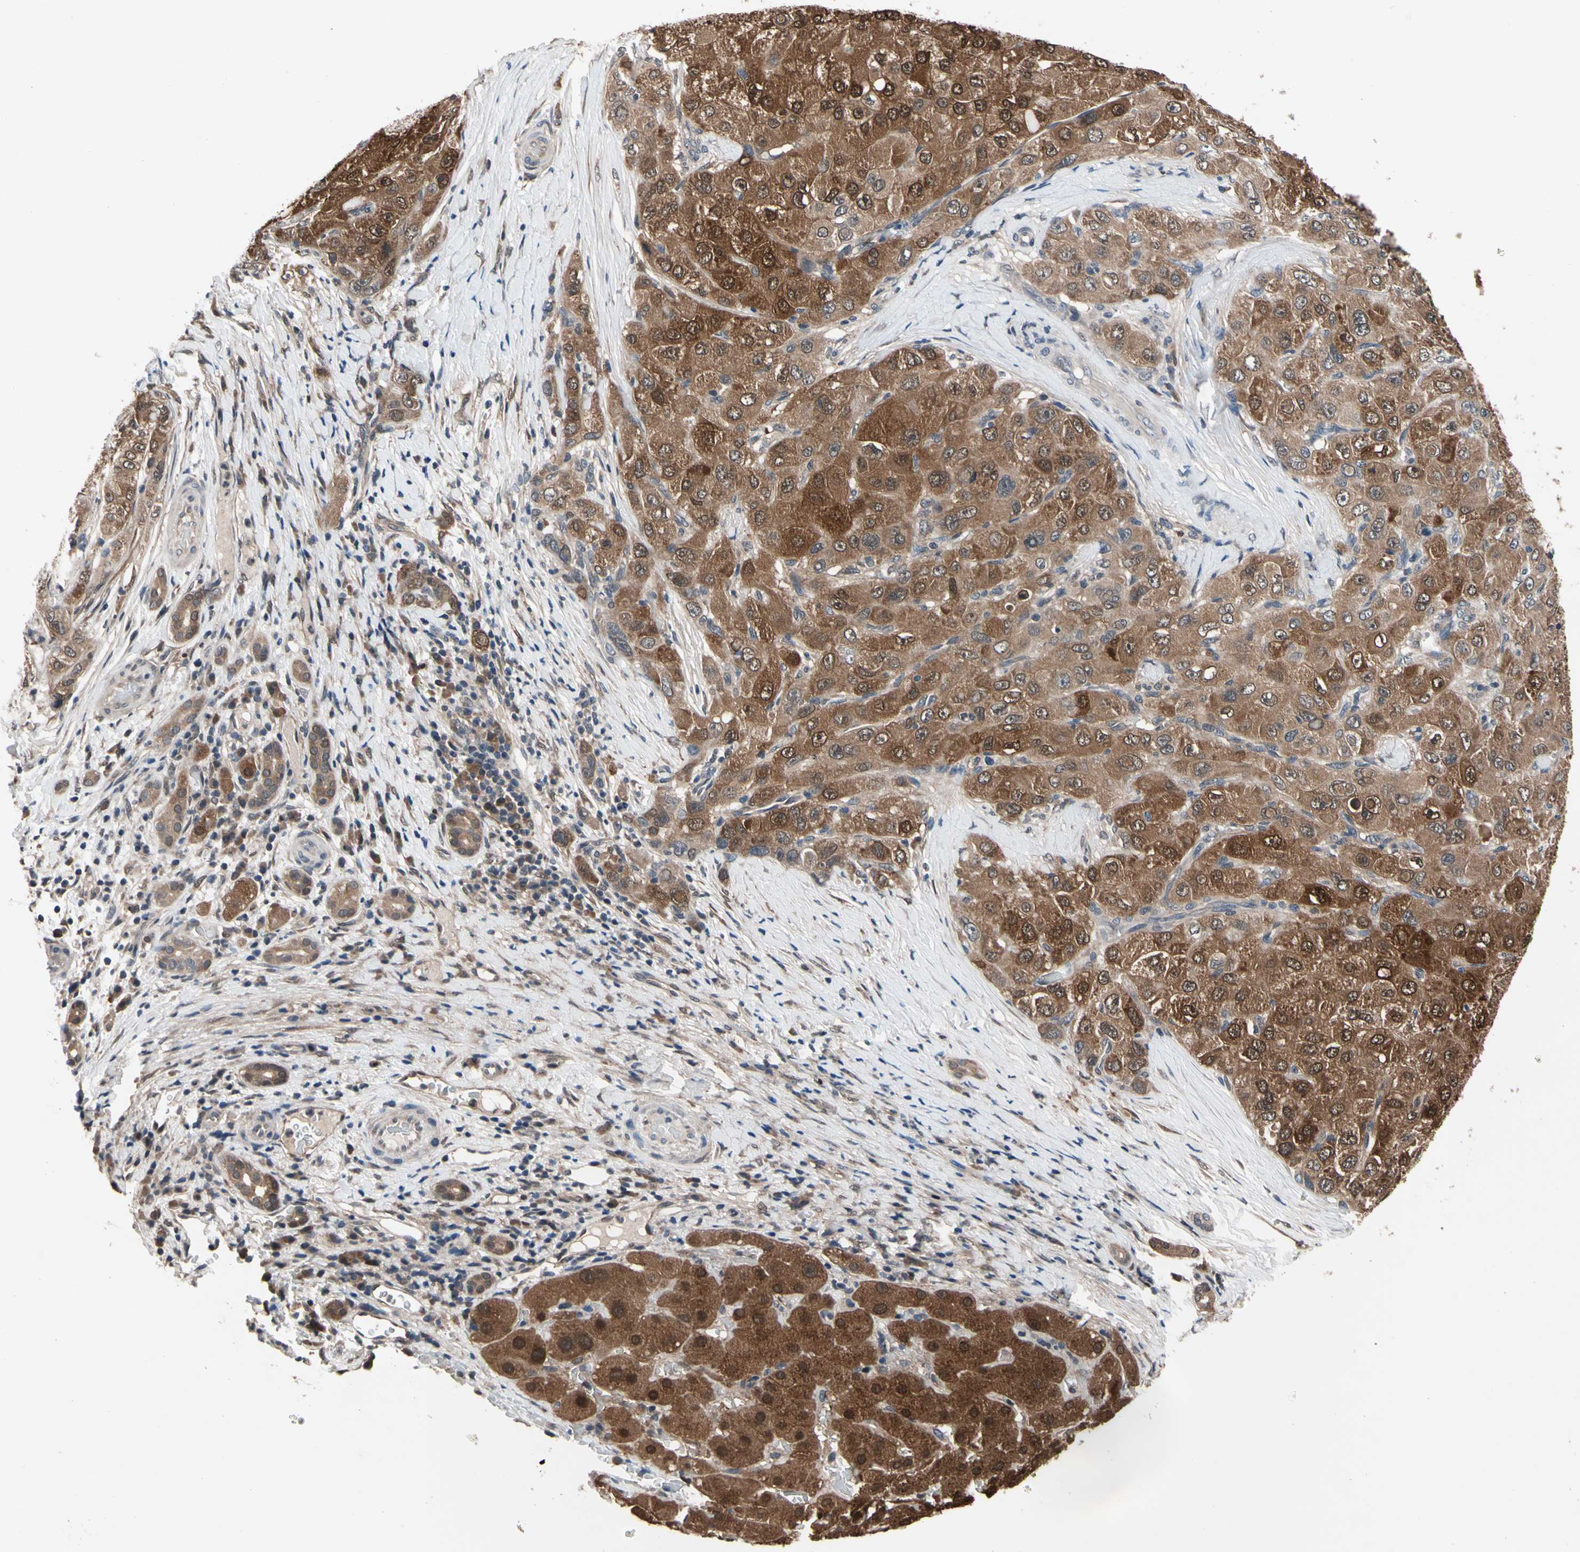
{"staining": {"intensity": "moderate", "quantity": ">75%", "location": "cytoplasmic/membranous,nuclear"}, "tissue": "liver cancer", "cell_type": "Tumor cells", "image_type": "cancer", "snomed": [{"axis": "morphology", "description": "Carcinoma, Hepatocellular, NOS"}, {"axis": "topography", "description": "Liver"}], "caption": "Liver hepatocellular carcinoma stained for a protein (brown) demonstrates moderate cytoplasmic/membranous and nuclear positive staining in about >75% of tumor cells.", "gene": "PRDX6", "patient": {"sex": "male", "age": 80}}